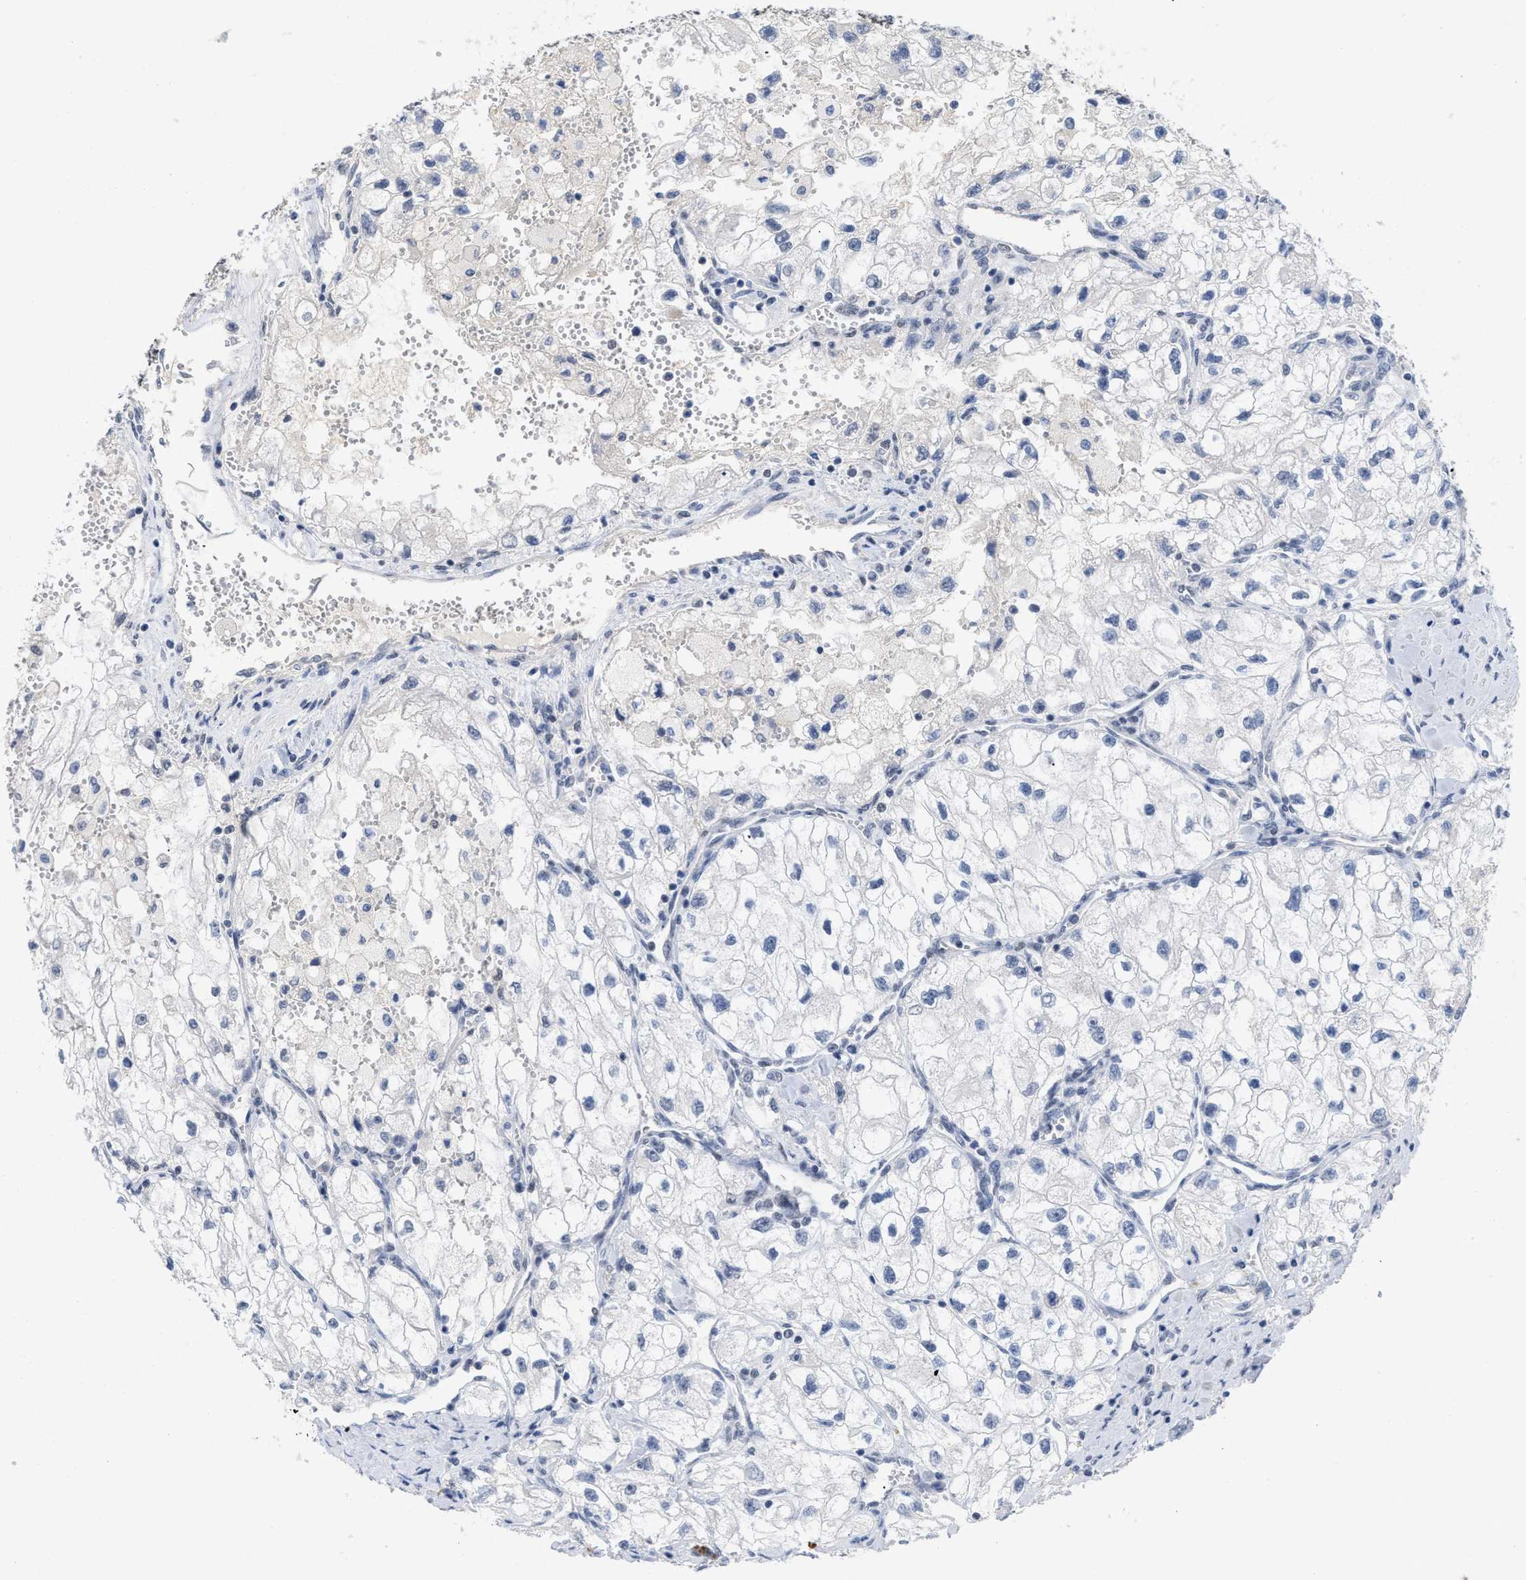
{"staining": {"intensity": "negative", "quantity": "none", "location": "none"}, "tissue": "renal cancer", "cell_type": "Tumor cells", "image_type": "cancer", "snomed": [{"axis": "morphology", "description": "Adenocarcinoma, NOS"}, {"axis": "topography", "description": "Kidney"}], "caption": "An IHC micrograph of renal cancer is shown. There is no staining in tumor cells of renal cancer.", "gene": "GGNBP2", "patient": {"sex": "female", "age": 70}}